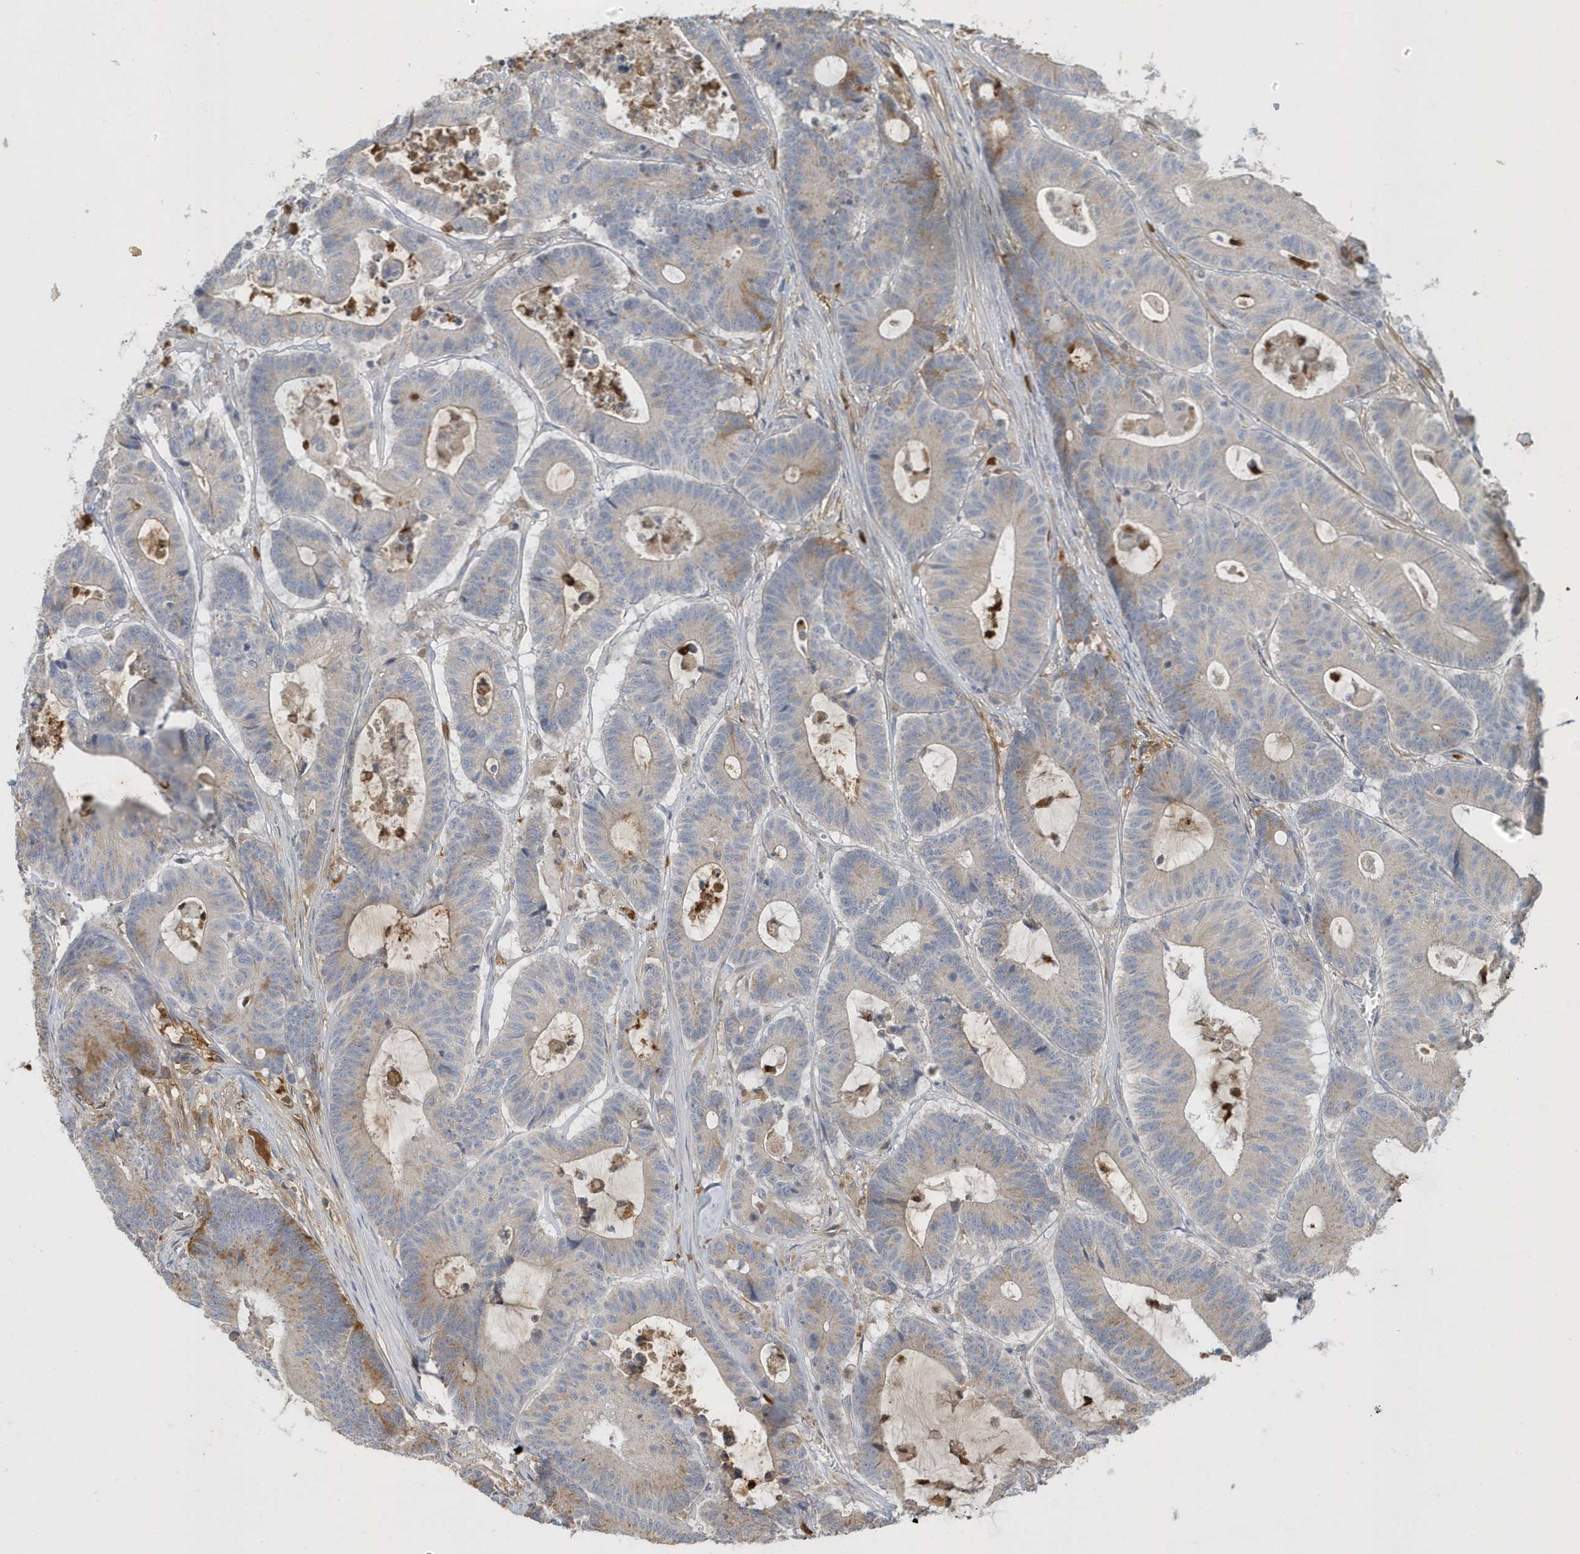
{"staining": {"intensity": "weak", "quantity": "25%-75%", "location": "cytoplasmic/membranous"}, "tissue": "colorectal cancer", "cell_type": "Tumor cells", "image_type": "cancer", "snomed": [{"axis": "morphology", "description": "Adenocarcinoma, NOS"}, {"axis": "topography", "description": "Colon"}], "caption": "Immunohistochemical staining of colorectal cancer (adenocarcinoma) reveals weak cytoplasmic/membranous protein staining in approximately 25%-75% of tumor cells.", "gene": "DPP9", "patient": {"sex": "female", "age": 84}}